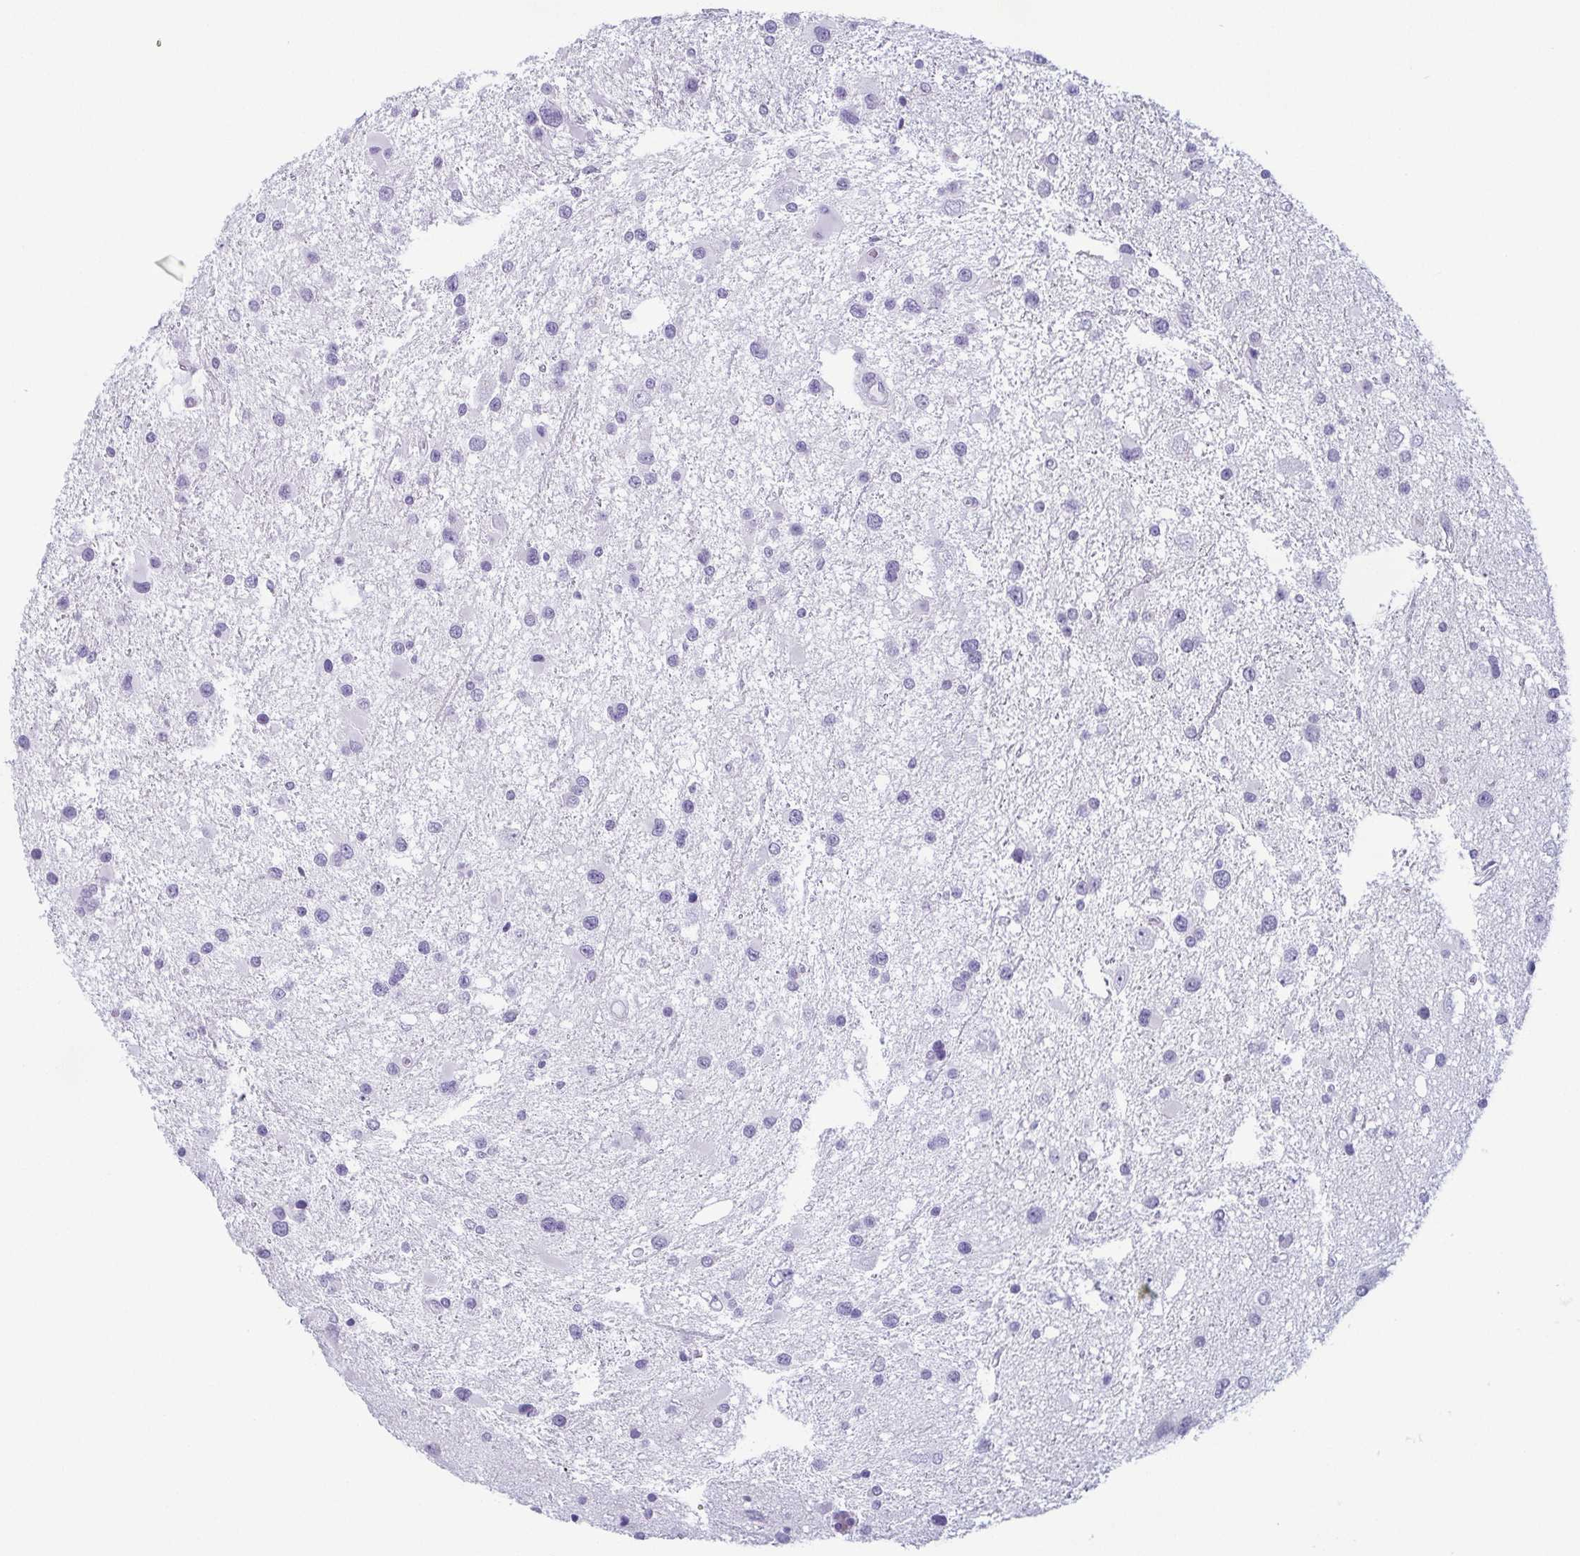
{"staining": {"intensity": "negative", "quantity": "none", "location": "none"}, "tissue": "glioma", "cell_type": "Tumor cells", "image_type": "cancer", "snomed": [{"axis": "morphology", "description": "Glioma, malignant, Low grade"}, {"axis": "topography", "description": "Brain"}], "caption": "IHC photomicrograph of neoplastic tissue: human low-grade glioma (malignant) stained with DAB (3,3'-diaminobenzidine) exhibits no significant protein expression in tumor cells.", "gene": "KRT78", "patient": {"sex": "female", "age": 32}}